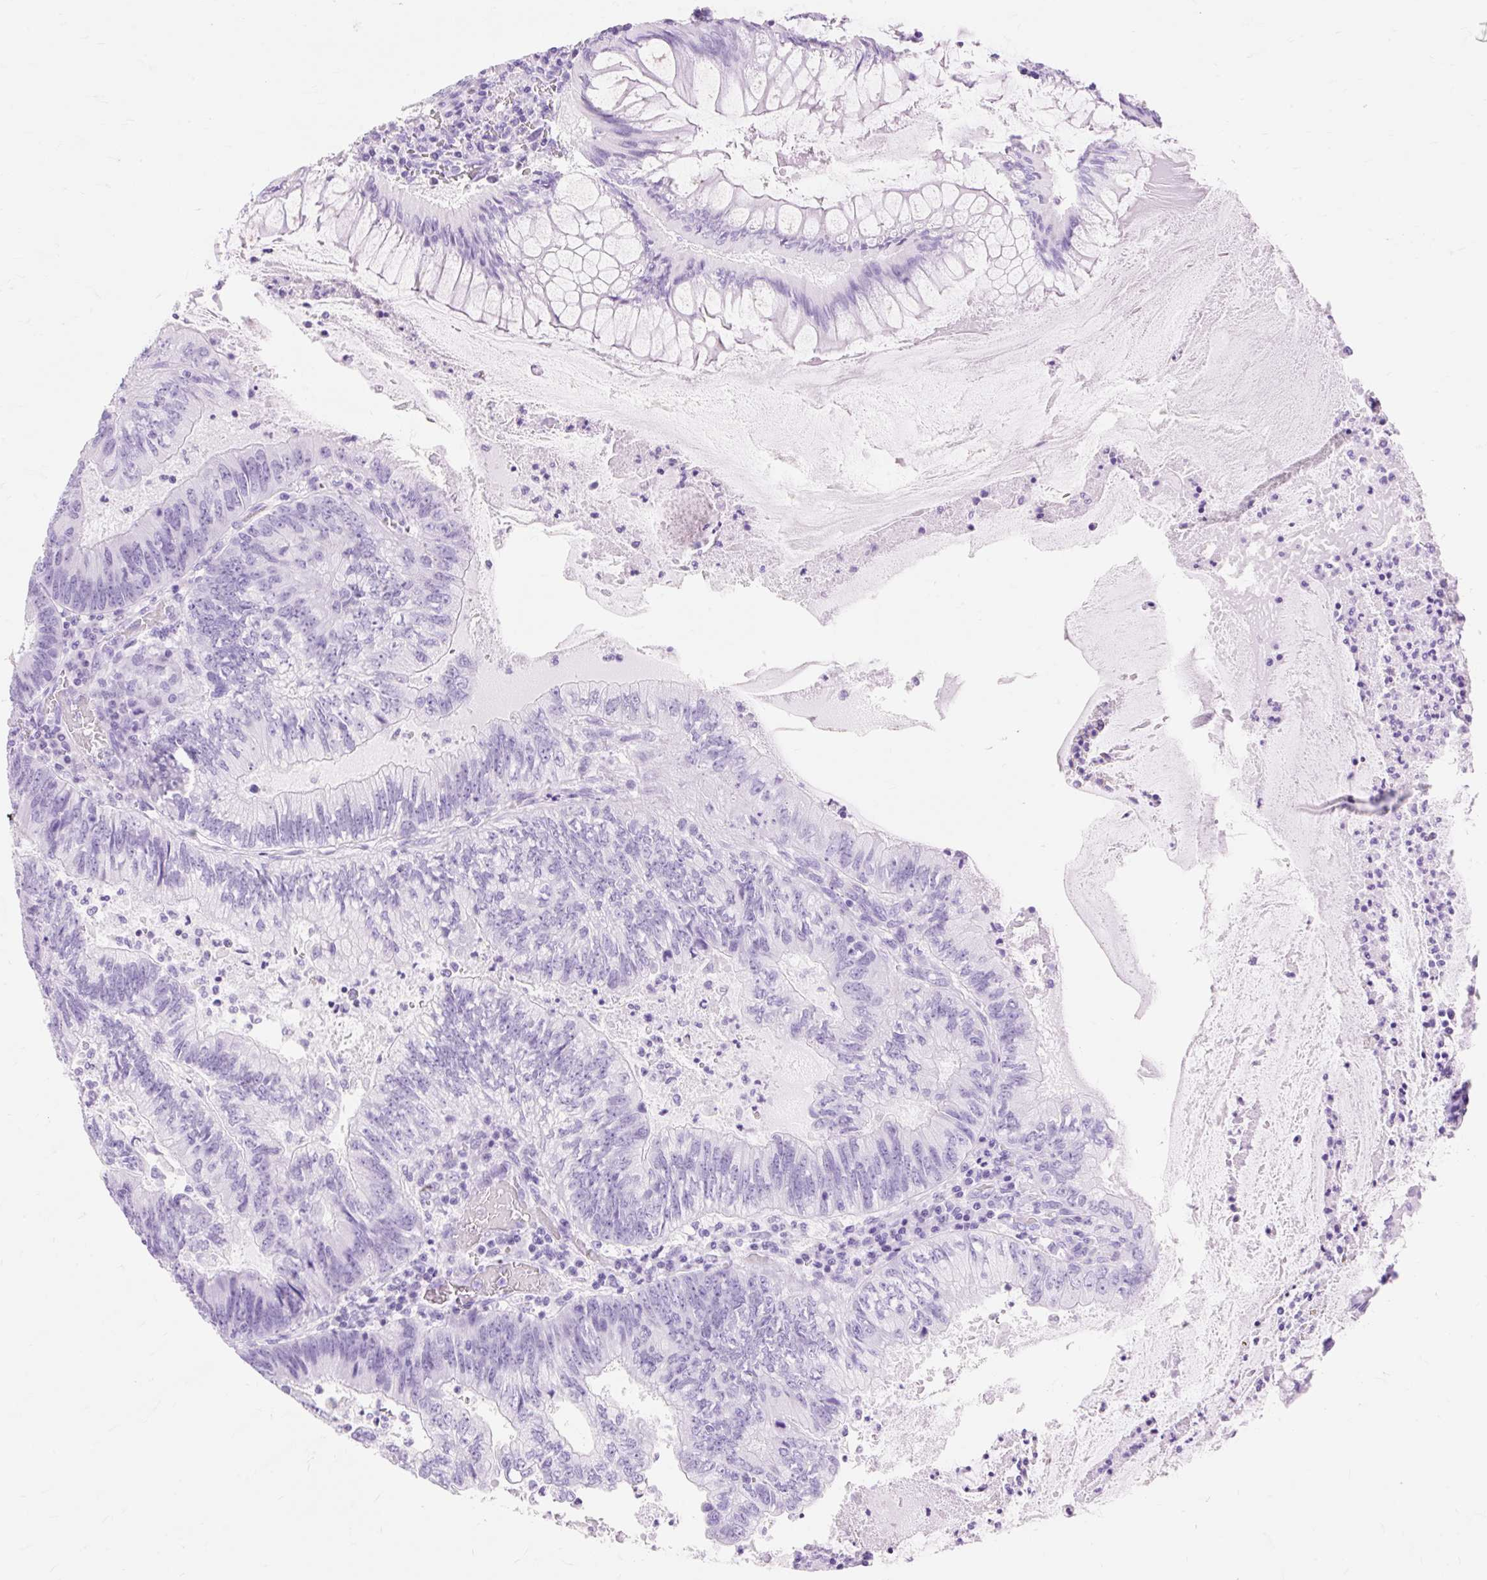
{"staining": {"intensity": "negative", "quantity": "none", "location": "none"}, "tissue": "colorectal cancer", "cell_type": "Tumor cells", "image_type": "cancer", "snomed": [{"axis": "morphology", "description": "Adenocarcinoma, NOS"}, {"axis": "topography", "description": "Colon"}], "caption": "Immunohistochemistry (IHC) photomicrograph of neoplastic tissue: human colorectal adenocarcinoma stained with DAB exhibits no significant protein positivity in tumor cells.", "gene": "MBP", "patient": {"sex": "male", "age": 67}}